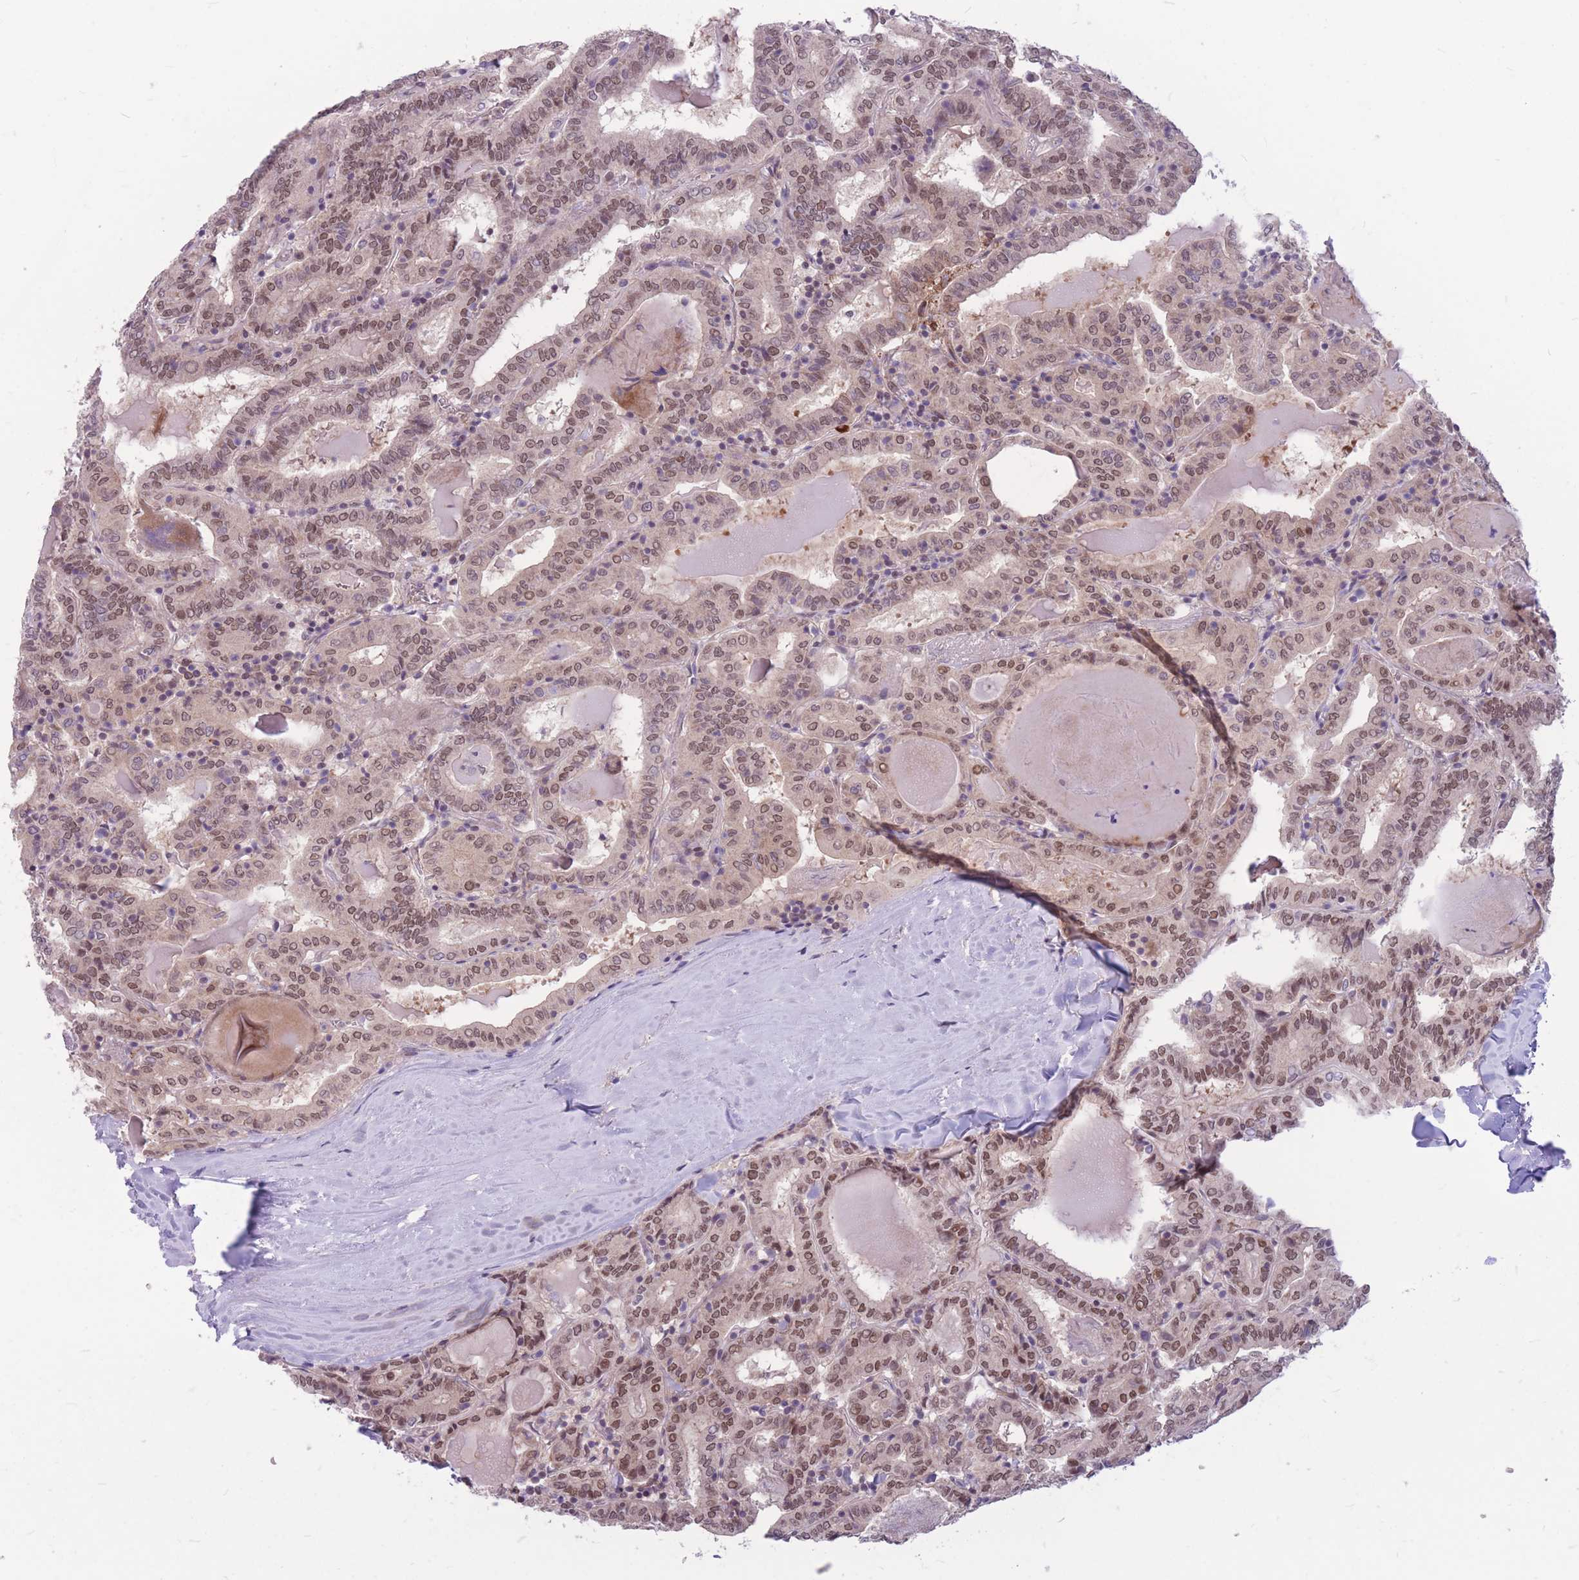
{"staining": {"intensity": "moderate", "quantity": ">75%", "location": "nuclear"}, "tissue": "thyroid cancer", "cell_type": "Tumor cells", "image_type": "cancer", "snomed": [{"axis": "morphology", "description": "Papillary adenocarcinoma, NOS"}, {"axis": "topography", "description": "Thyroid gland"}], "caption": "Immunohistochemical staining of thyroid cancer (papillary adenocarcinoma) exhibits moderate nuclear protein staining in about >75% of tumor cells. The protein is shown in brown color, while the nuclei are stained blue.", "gene": "TCF20", "patient": {"sex": "female", "age": 72}}